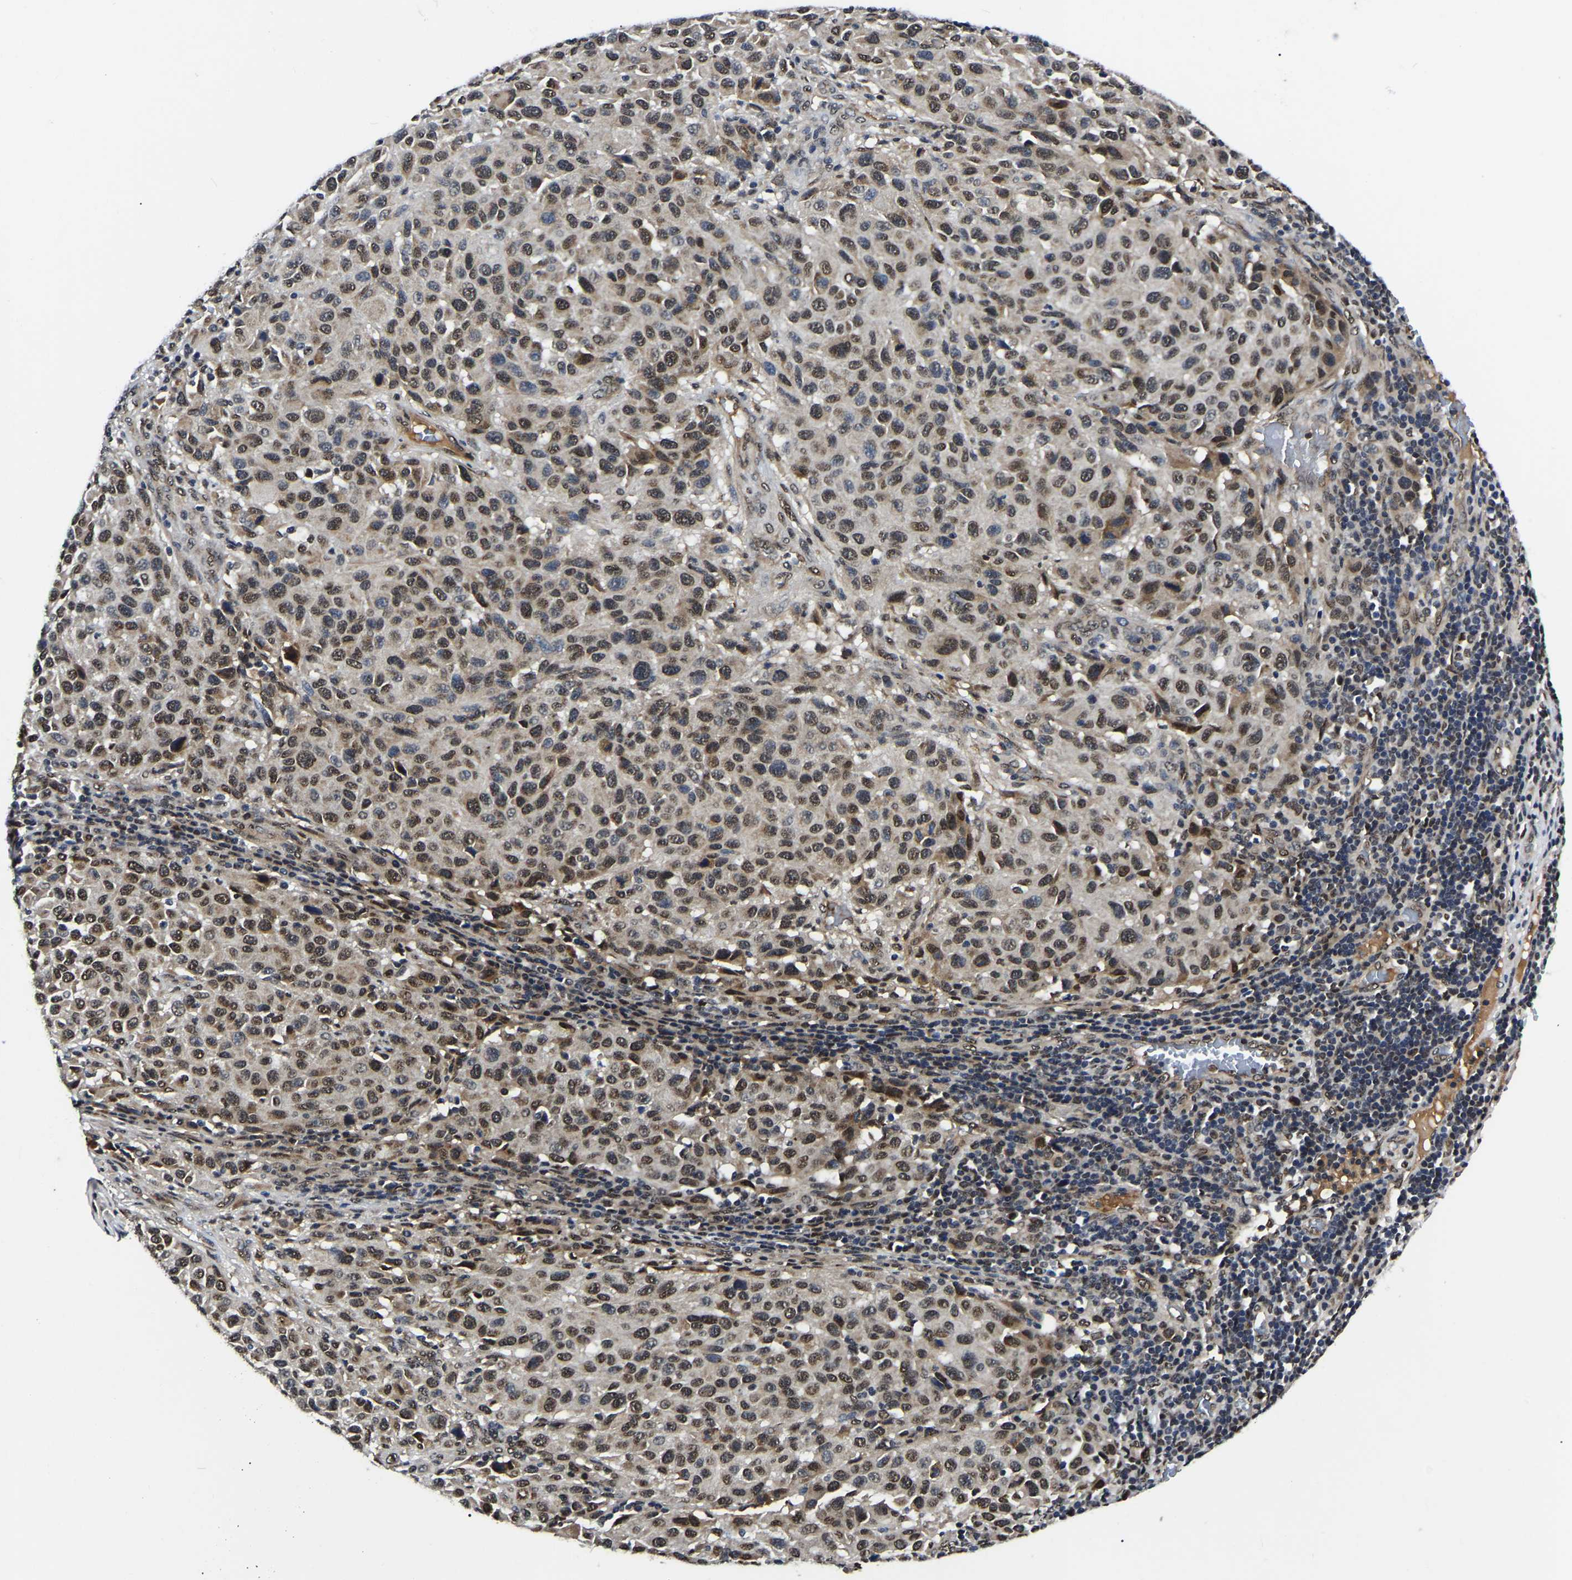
{"staining": {"intensity": "moderate", "quantity": ">75%", "location": "nuclear"}, "tissue": "melanoma", "cell_type": "Tumor cells", "image_type": "cancer", "snomed": [{"axis": "morphology", "description": "Malignant melanoma, Metastatic site"}, {"axis": "topography", "description": "Lymph node"}], "caption": "A medium amount of moderate nuclear staining is present in about >75% of tumor cells in malignant melanoma (metastatic site) tissue.", "gene": "TRIM35", "patient": {"sex": "male", "age": 61}}